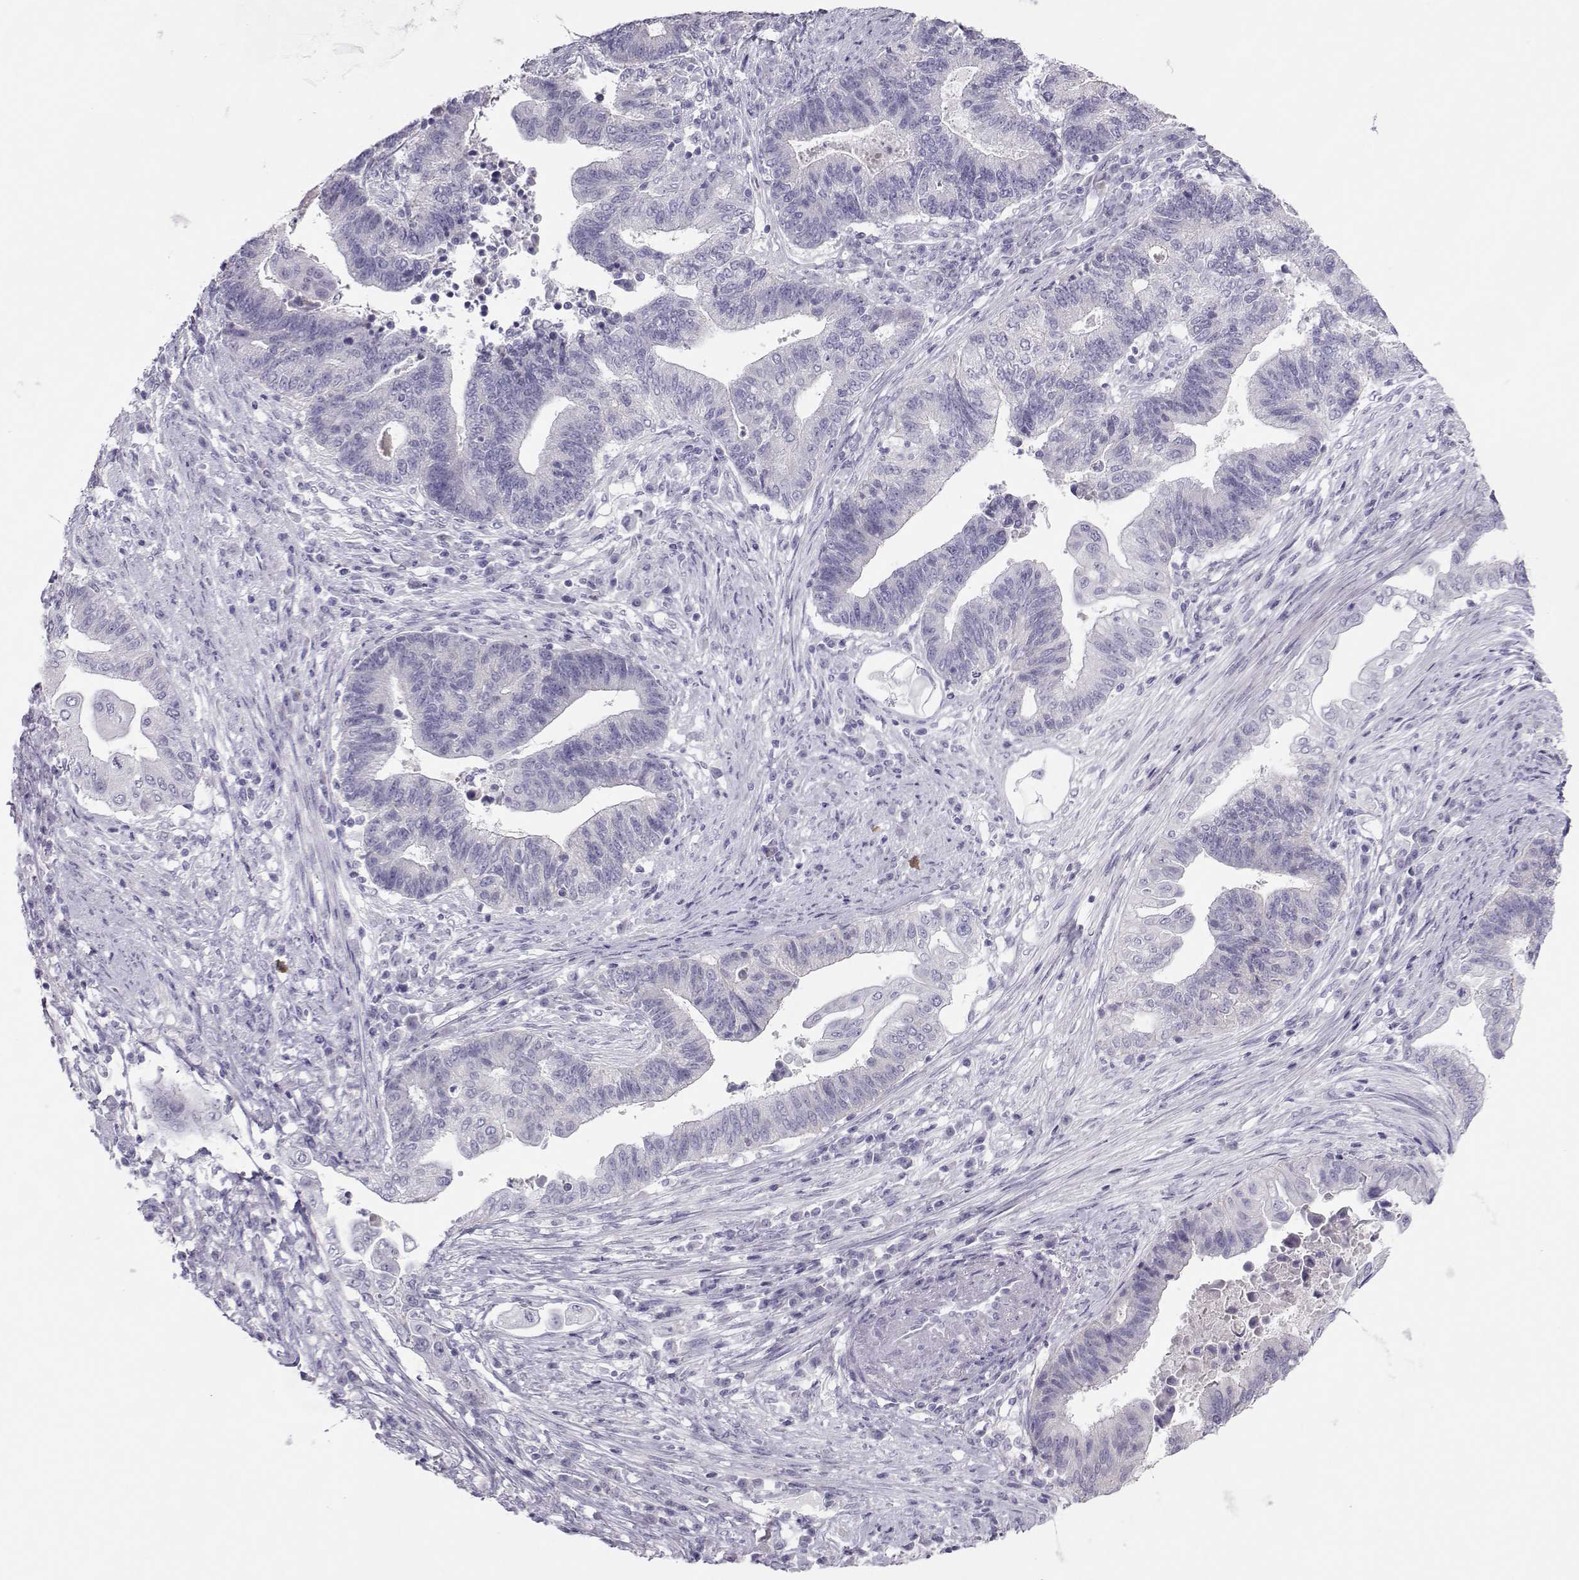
{"staining": {"intensity": "negative", "quantity": "none", "location": "none"}, "tissue": "endometrial cancer", "cell_type": "Tumor cells", "image_type": "cancer", "snomed": [{"axis": "morphology", "description": "Adenocarcinoma, NOS"}, {"axis": "topography", "description": "Uterus"}, {"axis": "topography", "description": "Endometrium"}], "caption": "This is an immunohistochemistry (IHC) image of endometrial cancer. There is no positivity in tumor cells.", "gene": "TRPM7", "patient": {"sex": "female", "age": 54}}